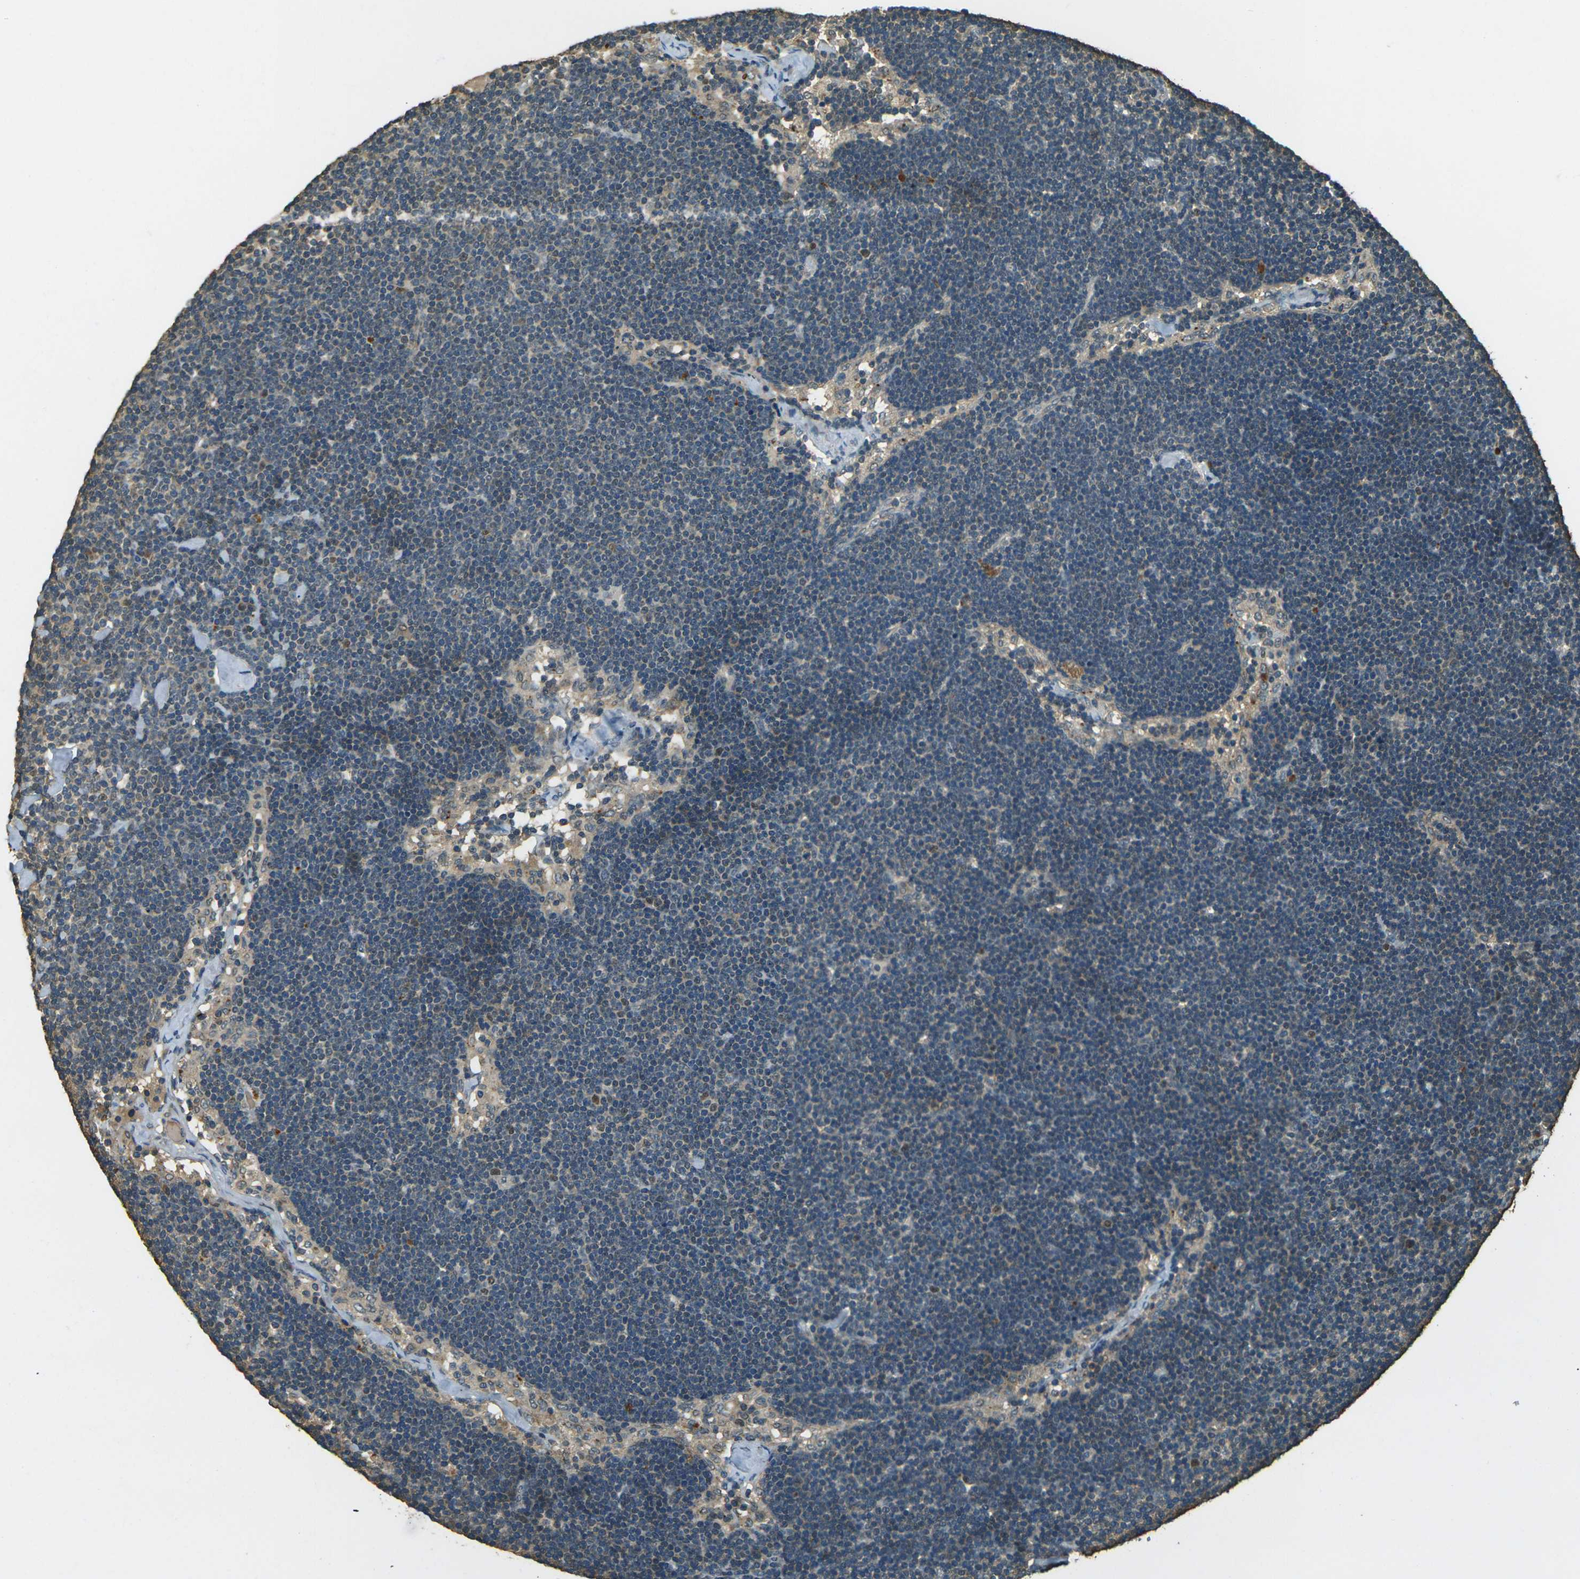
{"staining": {"intensity": "weak", "quantity": "25%-75%", "location": "cytoplasmic/membranous,nuclear"}, "tissue": "lymph node", "cell_type": "Germinal center cells", "image_type": "normal", "snomed": [{"axis": "morphology", "description": "Normal tissue, NOS"}, {"axis": "topography", "description": "Lymph node"}], "caption": "Immunohistochemistry (IHC) (DAB (3,3'-diaminobenzidine)) staining of benign lymph node reveals weak cytoplasmic/membranous,nuclear protein positivity in about 25%-75% of germinal center cells.", "gene": "TOR1A", "patient": {"sex": "male", "age": 63}}